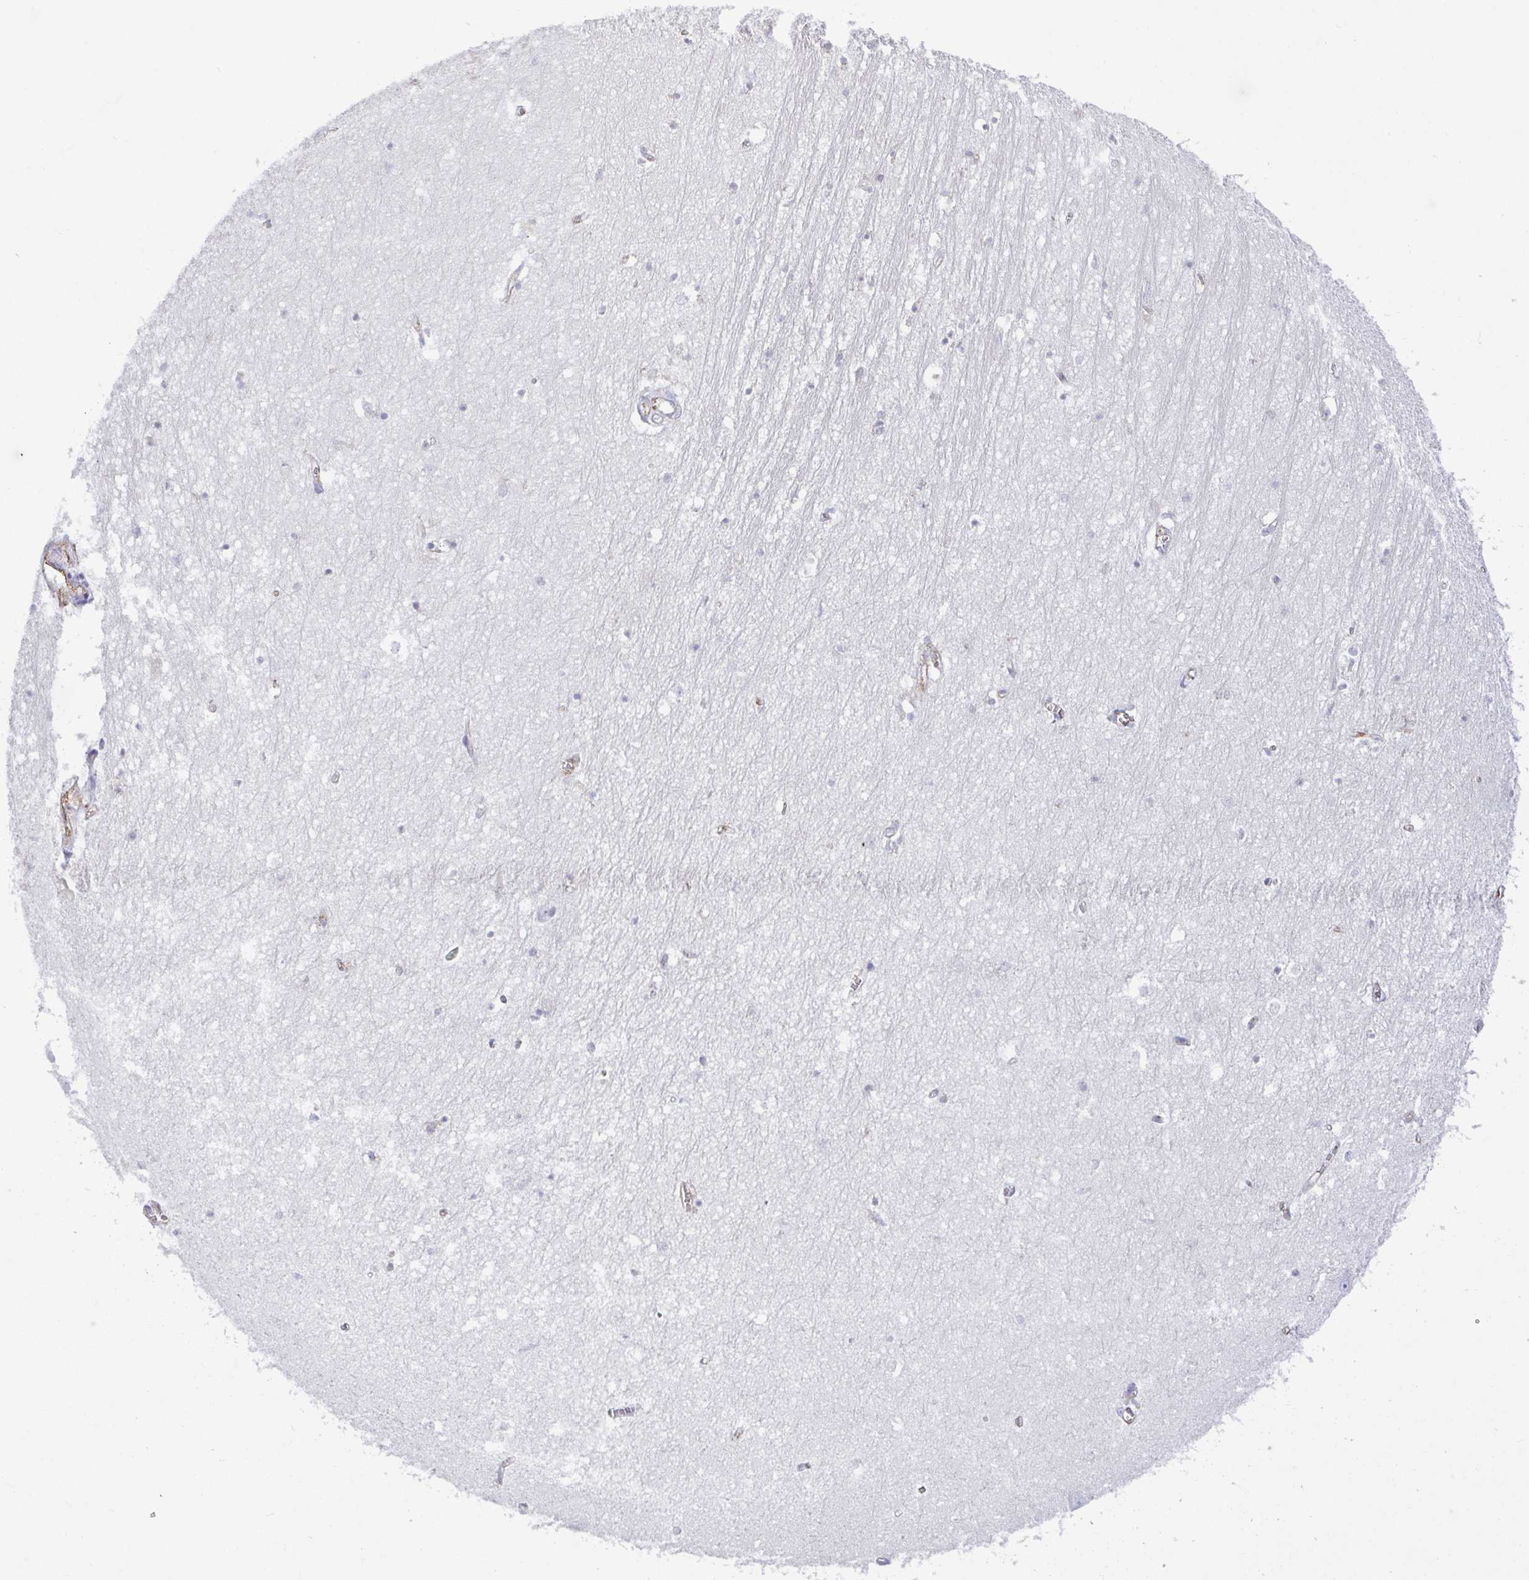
{"staining": {"intensity": "negative", "quantity": "none", "location": "none"}, "tissue": "hippocampus", "cell_type": "Glial cells", "image_type": "normal", "snomed": [{"axis": "morphology", "description": "Normal tissue, NOS"}, {"axis": "topography", "description": "Hippocampus"}], "caption": "Immunohistochemistry (IHC) of unremarkable hippocampus exhibits no staining in glial cells. (DAB immunohistochemistry, high magnification).", "gene": "PLCD4", "patient": {"sex": "female", "age": 64}}